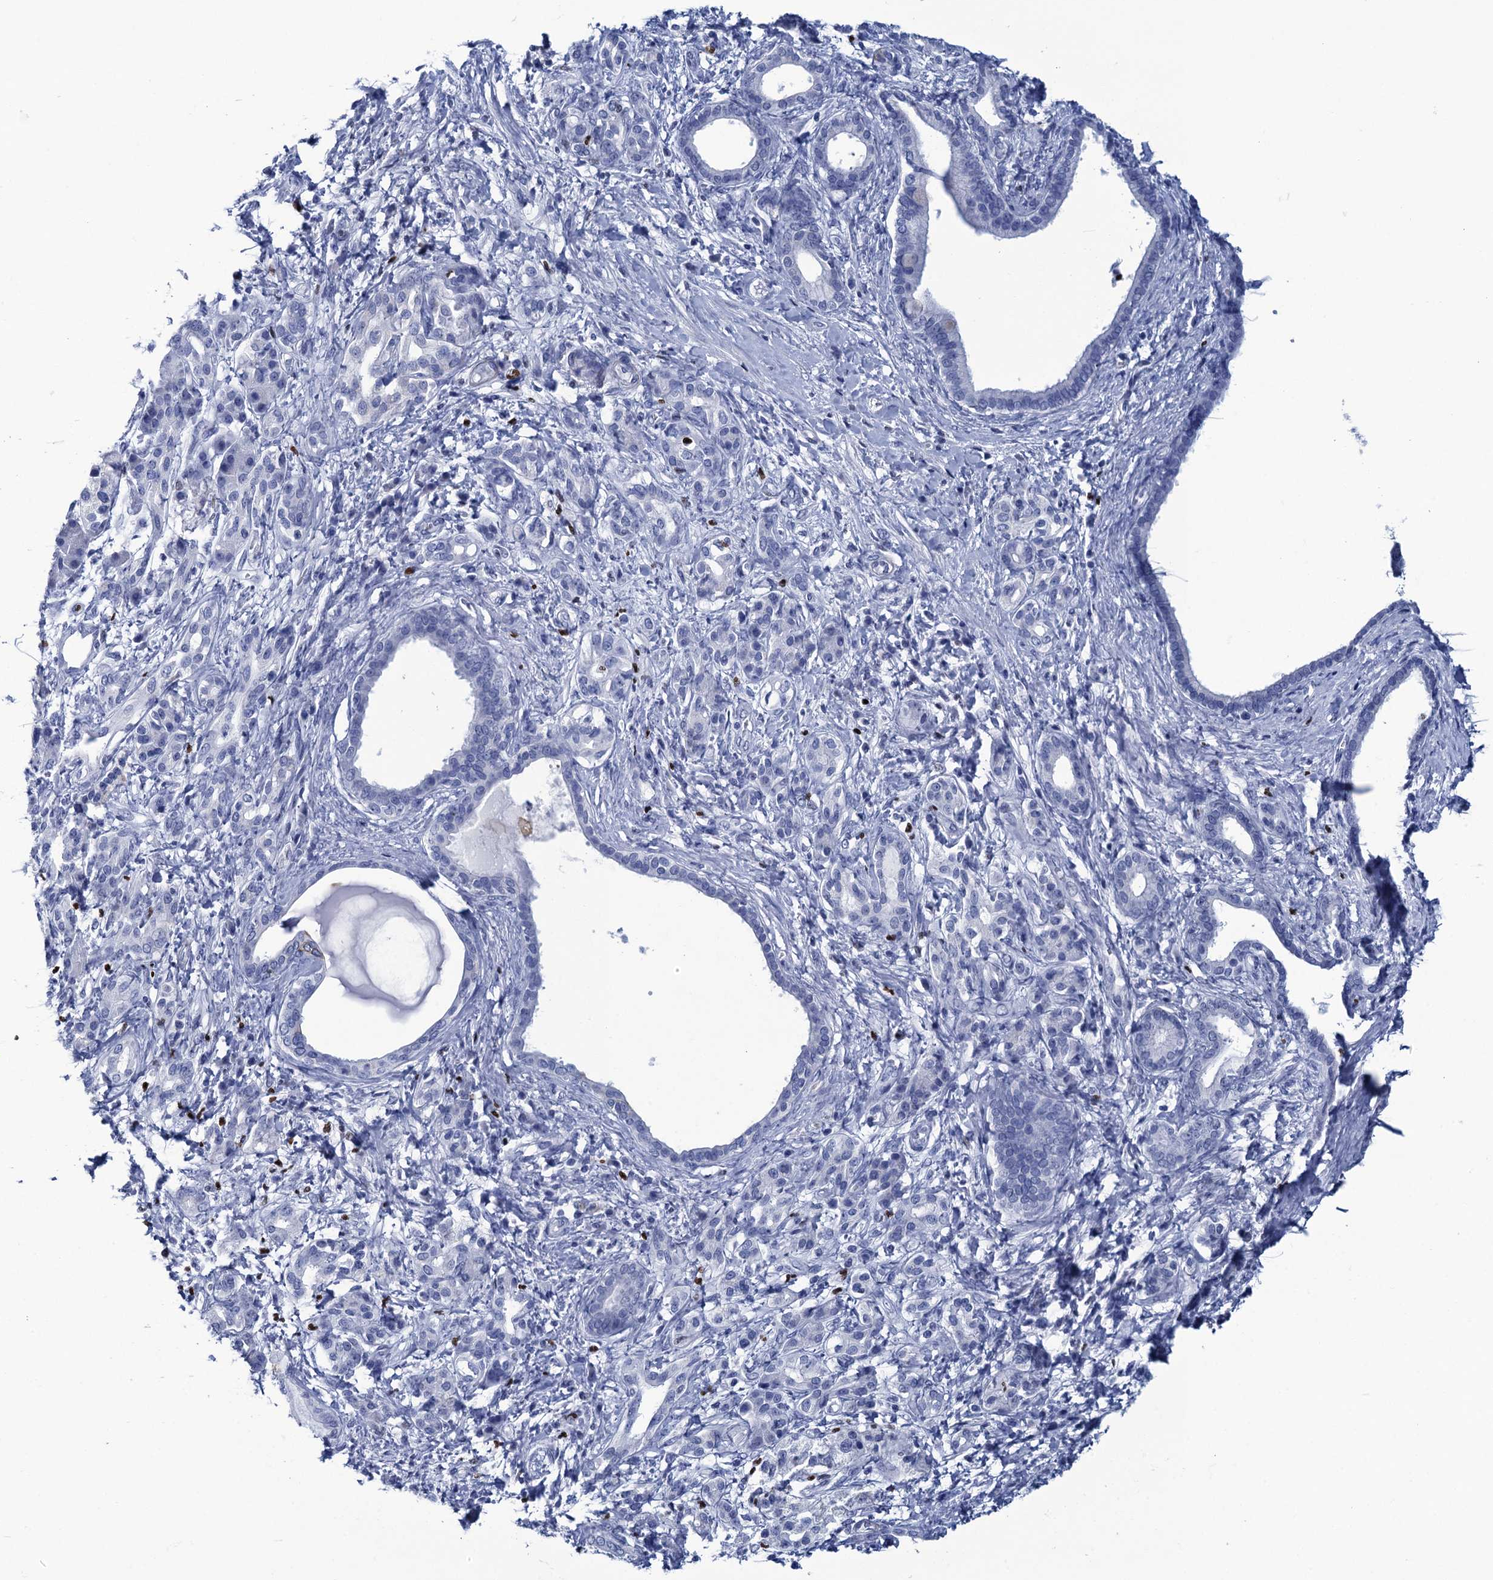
{"staining": {"intensity": "negative", "quantity": "none", "location": "none"}, "tissue": "pancreatic cancer", "cell_type": "Tumor cells", "image_type": "cancer", "snomed": [{"axis": "morphology", "description": "Adenocarcinoma, NOS"}, {"axis": "topography", "description": "Pancreas"}], "caption": "DAB immunohistochemical staining of human pancreatic adenocarcinoma displays no significant positivity in tumor cells.", "gene": "RHCG", "patient": {"sex": "female", "age": 55}}